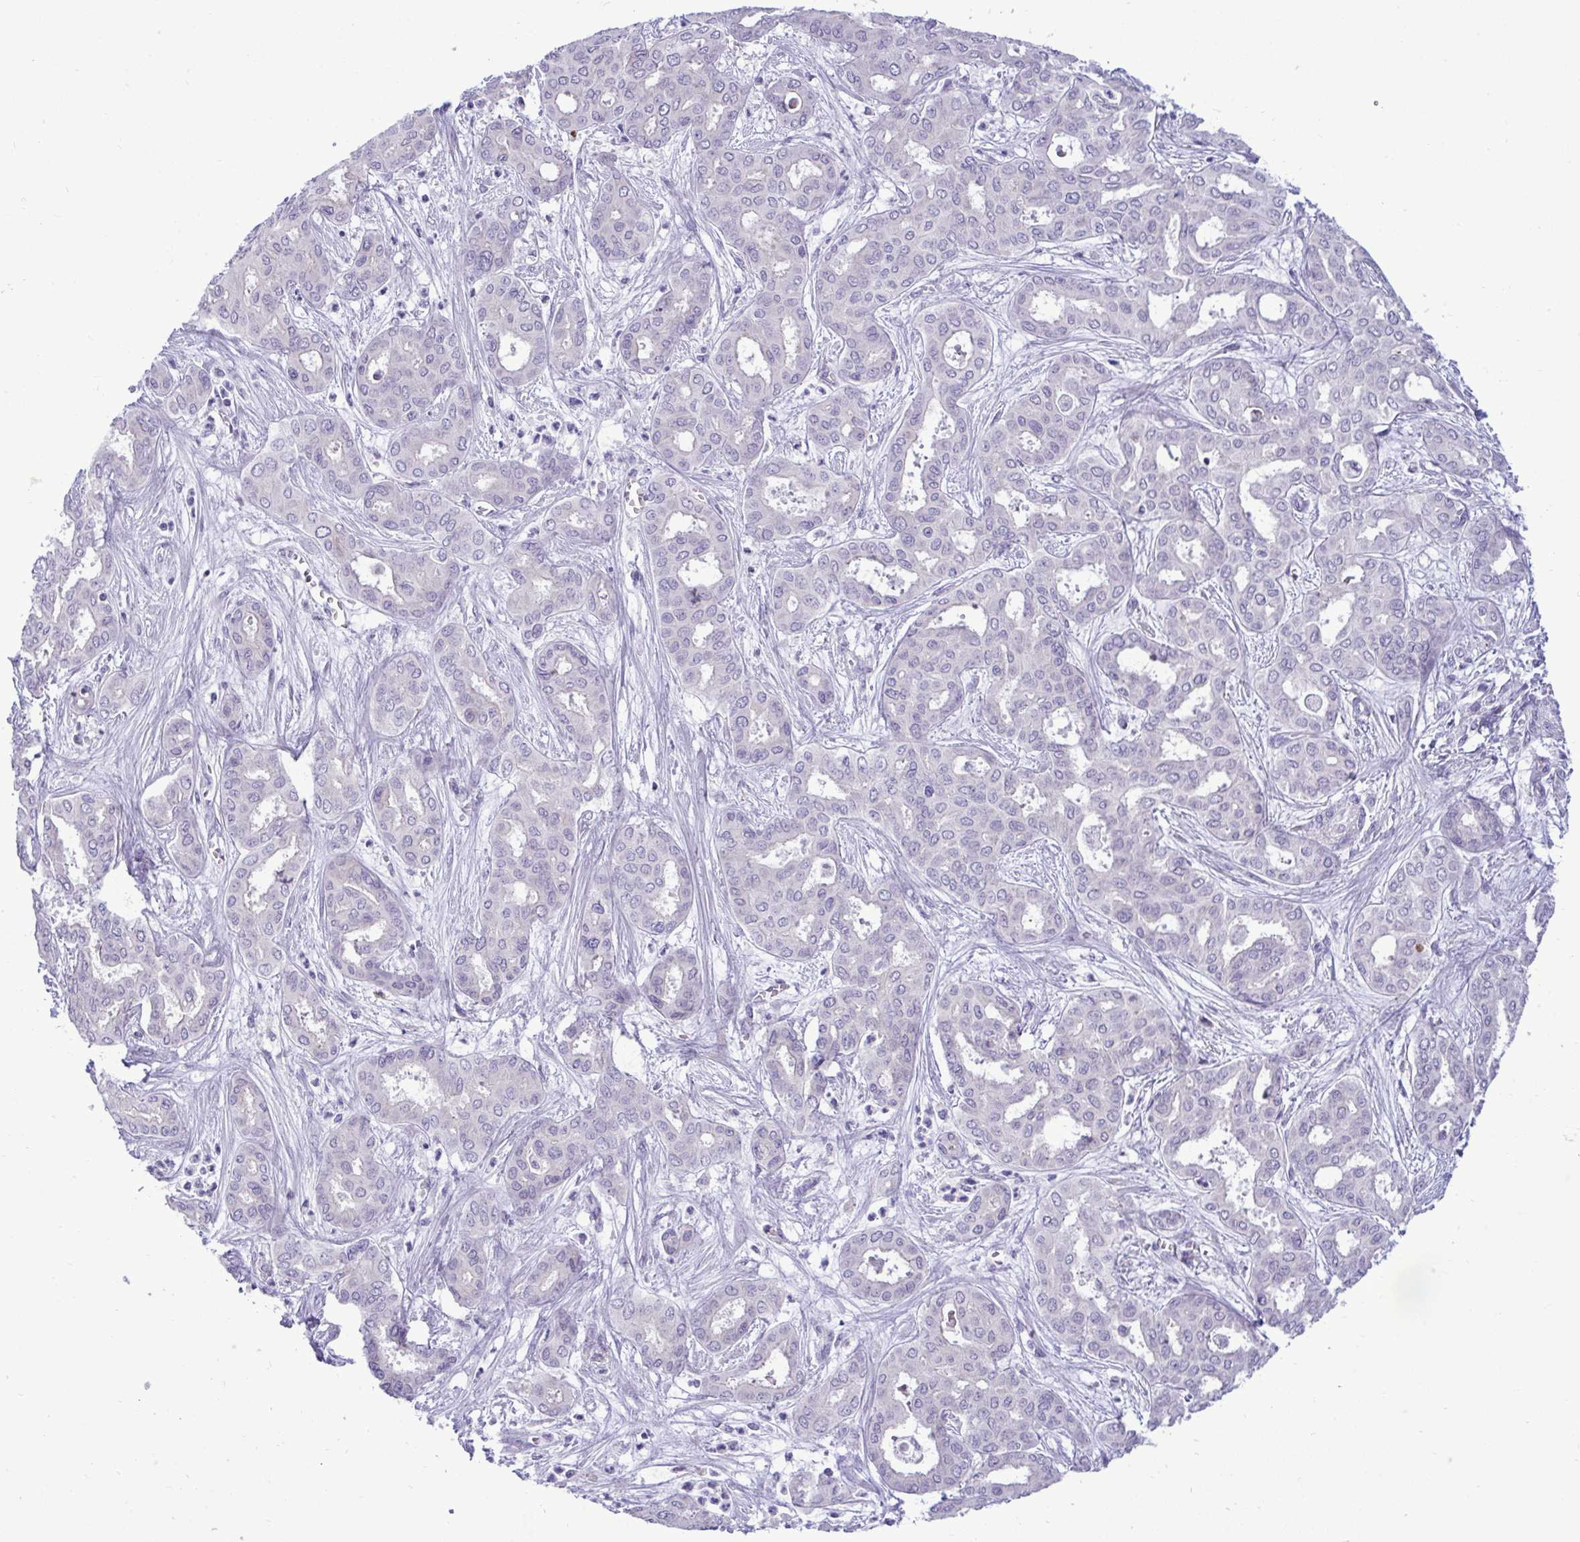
{"staining": {"intensity": "negative", "quantity": "none", "location": "none"}, "tissue": "liver cancer", "cell_type": "Tumor cells", "image_type": "cancer", "snomed": [{"axis": "morphology", "description": "Cholangiocarcinoma"}, {"axis": "topography", "description": "Liver"}], "caption": "Immunohistochemistry (IHC) photomicrograph of neoplastic tissue: liver cancer (cholangiocarcinoma) stained with DAB exhibits no significant protein expression in tumor cells. The staining is performed using DAB (3,3'-diaminobenzidine) brown chromogen with nuclei counter-stained in using hematoxylin.", "gene": "SPAG1", "patient": {"sex": "female", "age": 64}}